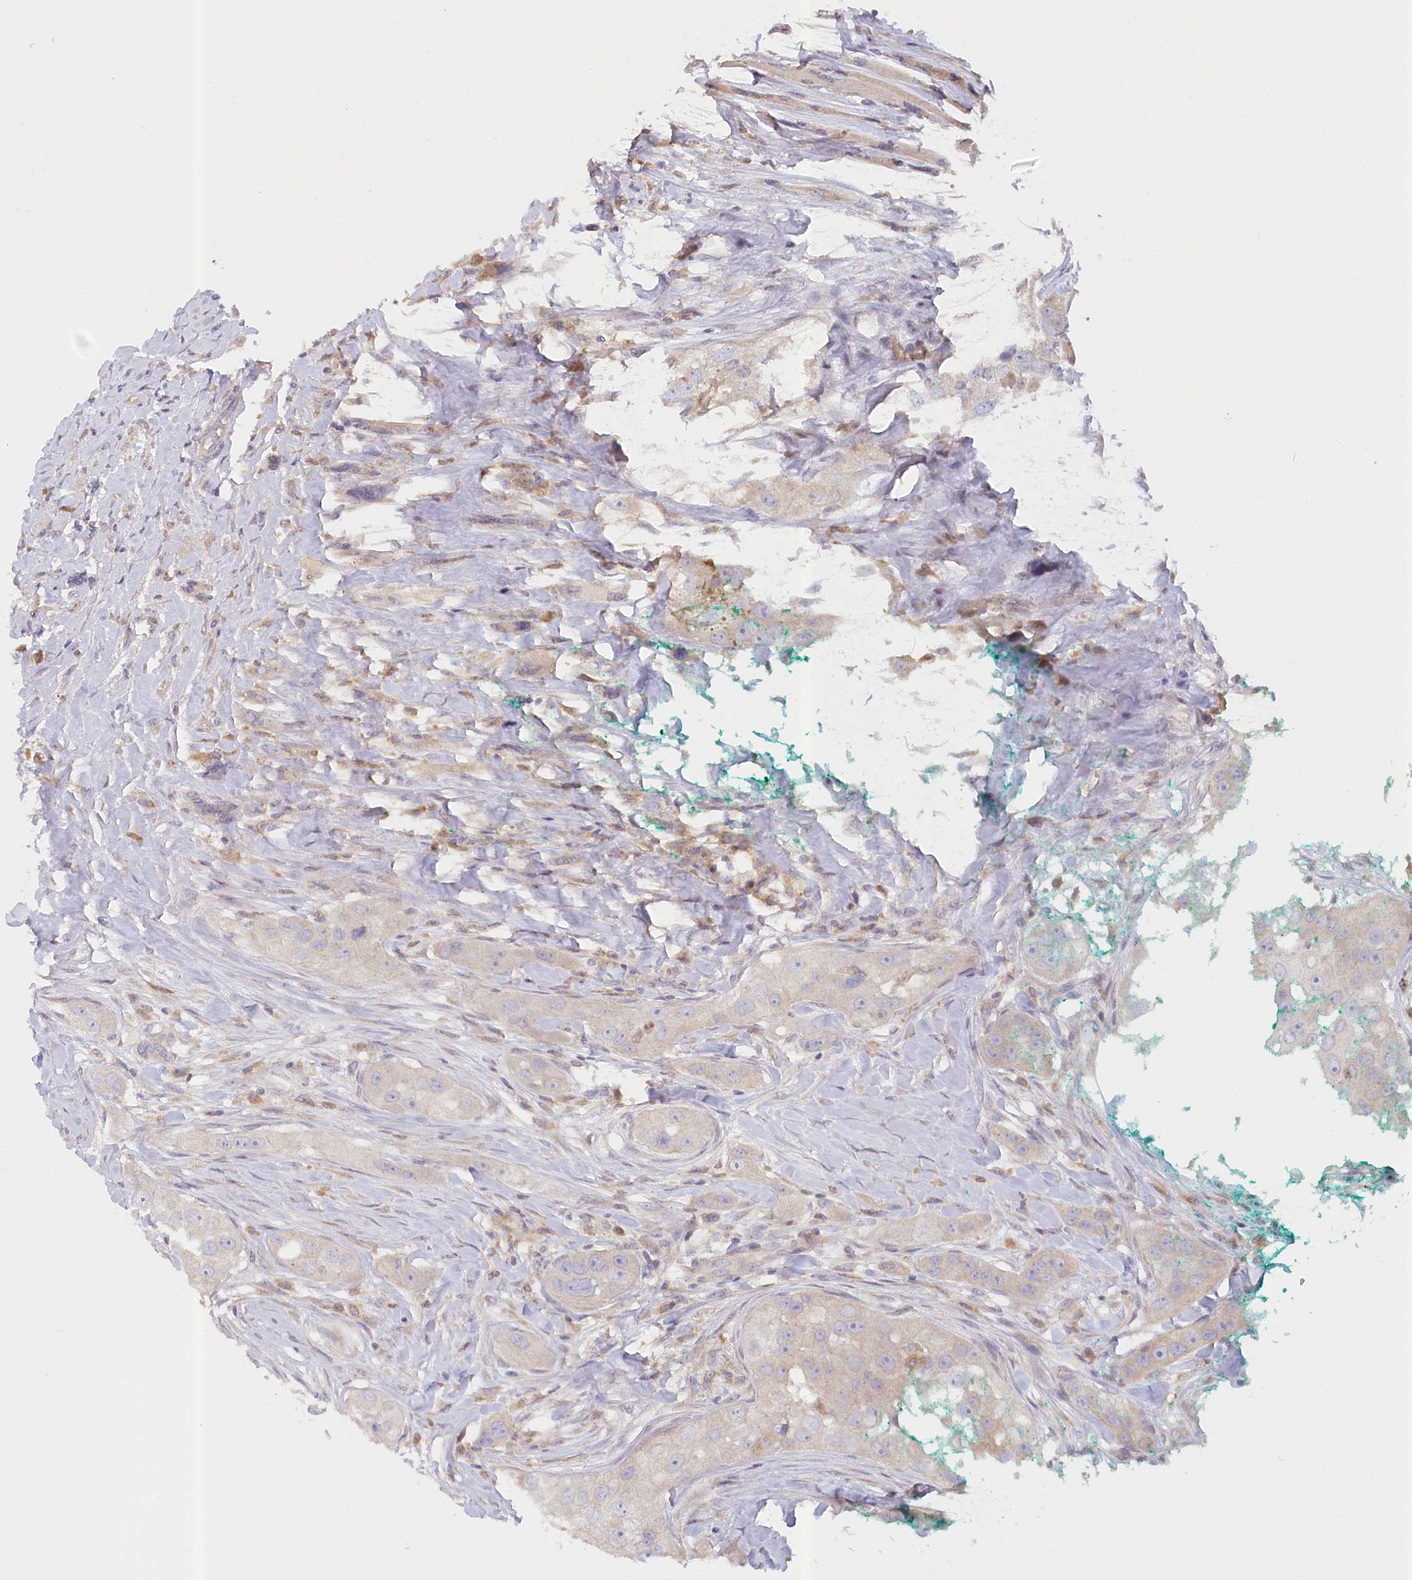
{"staining": {"intensity": "weak", "quantity": "<25%", "location": "cytoplasmic/membranous"}, "tissue": "head and neck cancer", "cell_type": "Tumor cells", "image_type": "cancer", "snomed": [{"axis": "morphology", "description": "Normal tissue, NOS"}, {"axis": "morphology", "description": "Squamous cell carcinoma, NOS"}, {"axis": "topography", "description": "Skeletal muscle"}, {"axis": "topography", "description": "Head-Neck"}], "caption": "Head and neck squamous cell carcinoma stained for a protein using immunohistochemistry (IHC) demonstrates no staining tumor cells.", "gene": "PAIP2", "patient": {"sex": "male", "age": 51}}